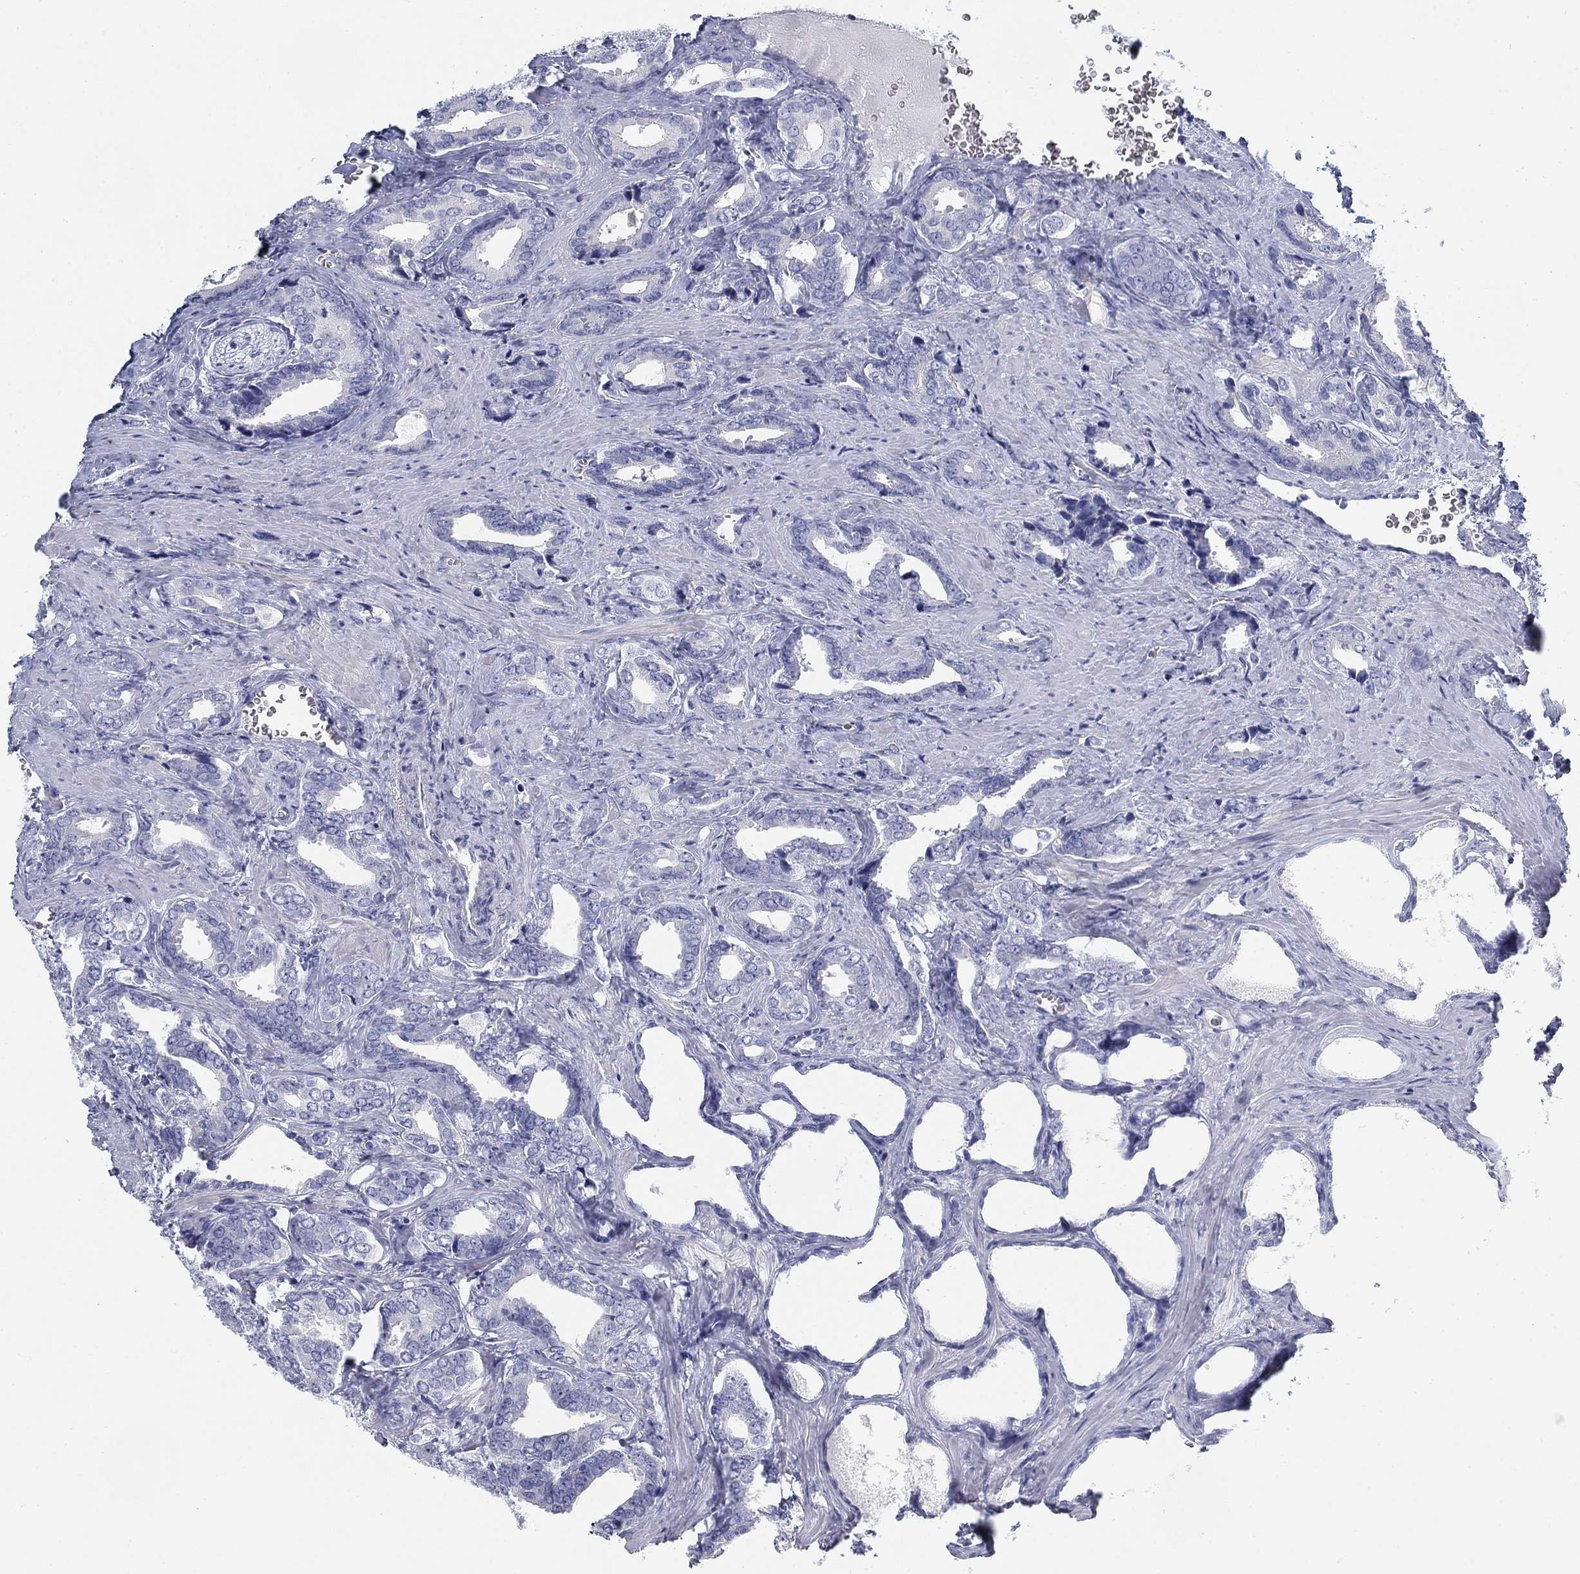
{"staining": {"intensity": "negative", "quantity": "none", "location": "none"}, "tissue": "prostate cancer", "cell_type": "Tumor cells", "image_type": "cancer", "snomed": [{"axis": "morphology", "description": "Adenocarcinoma, NOS"}, {"axis": "topography", "description": "Prostate"}], "caption": "The photomicrograph exhibits no staining of tumor cells in adenocarcinoma (prostate).", "gene": "CD79B", "patient": {"sex": "male", "age": 66}}